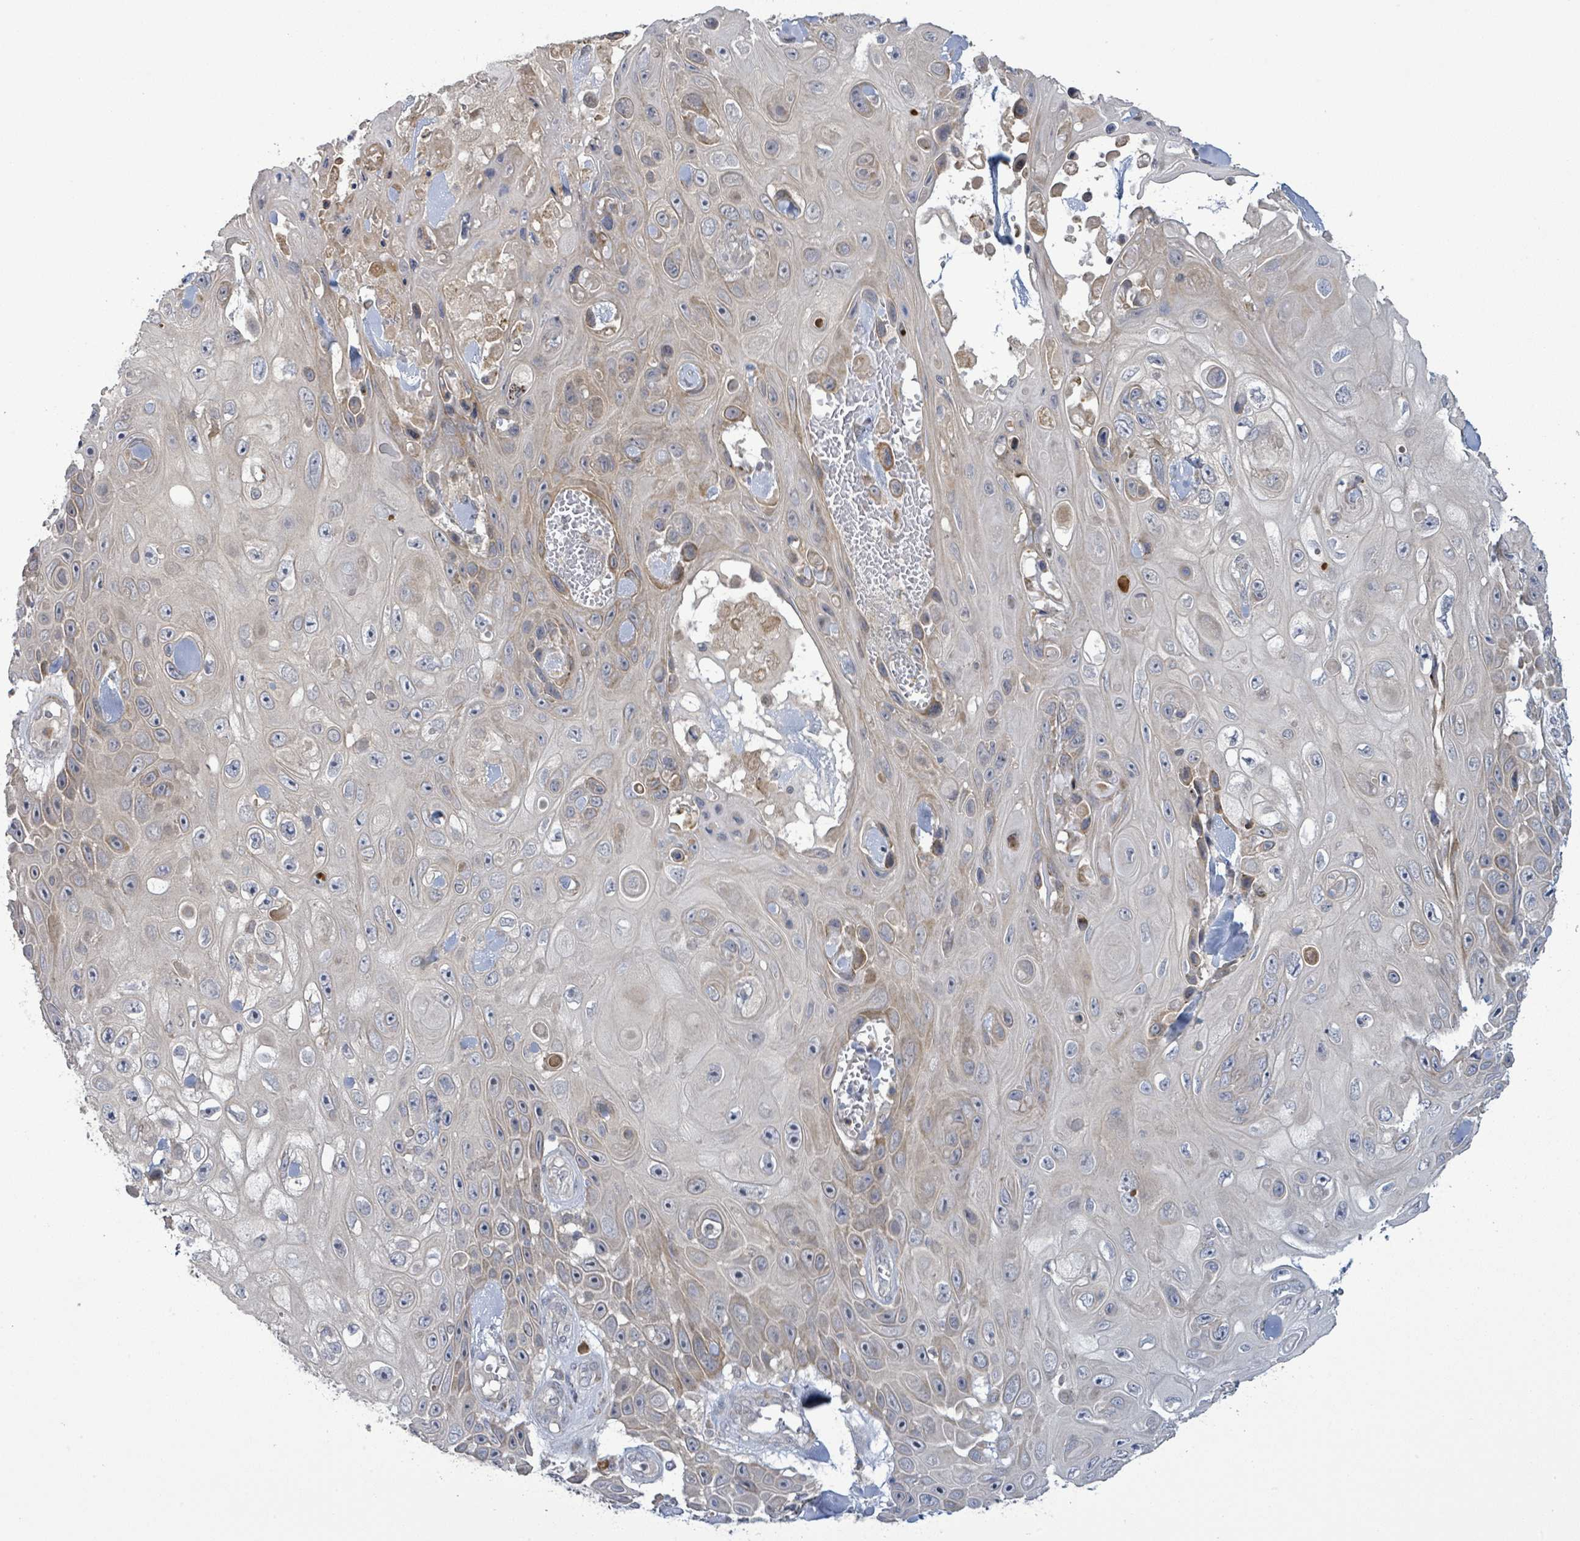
{"staining": {"intensity": "negative", "quantity": "none", "location": "none"}, "tissue": "skin cancer", "cell_type": "Tumor cells", "image_type": "cancer", "snomed": [{"axis": "morphology", "description": "Squamous cell carcinoma, NOS"}, {"axis": "topography", "description": "Skin"}], "caption": "Skin cancer stained for a protein using immunohistochemistry demonstrates no positivity tumor cells.", "gene": "SLIT3", "patient": {"sex": "male", "age": 82}}